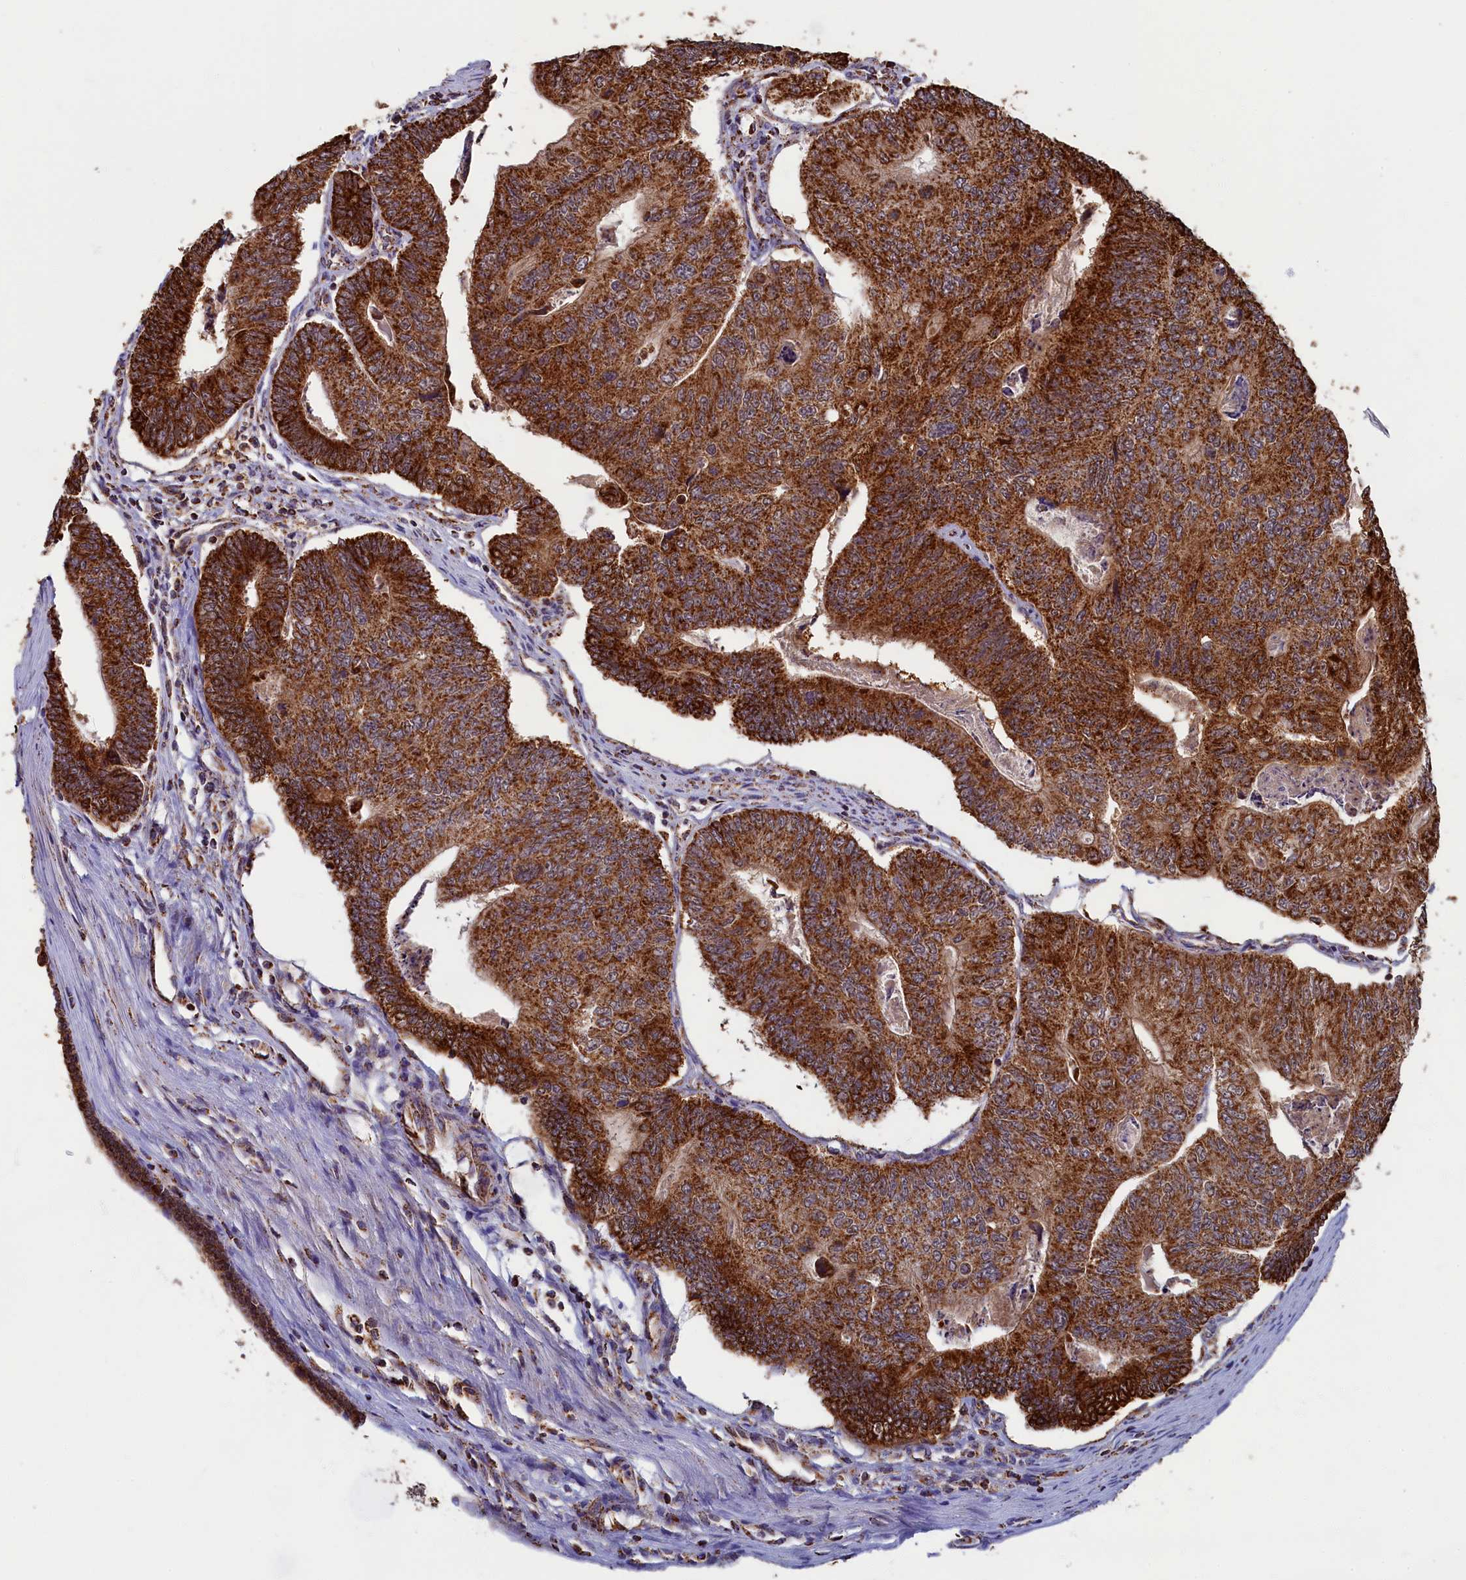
{"staining": {"intensity": "strong", "quantity": ">75%", "location": "cytoplasmic/membranous"}, "tissue": "colorectal cancer", "cell_type": "Tumor cells", "image_type": "cancer", "snomed": [{"axis": "morphology", "description": "Adenocarcinoma, NOS"}, {"axis": "topography", "description": "Colon"}], "caption": "Immunohistochemical staining of human colorectal cancer (adenocarcinoma) demonstrates high levels of strong cytoplasmic/membranous protein positivity in about >75% of tumor cells.", "gene": "SPR", "patient": {"sex": "female", "age": 67}}